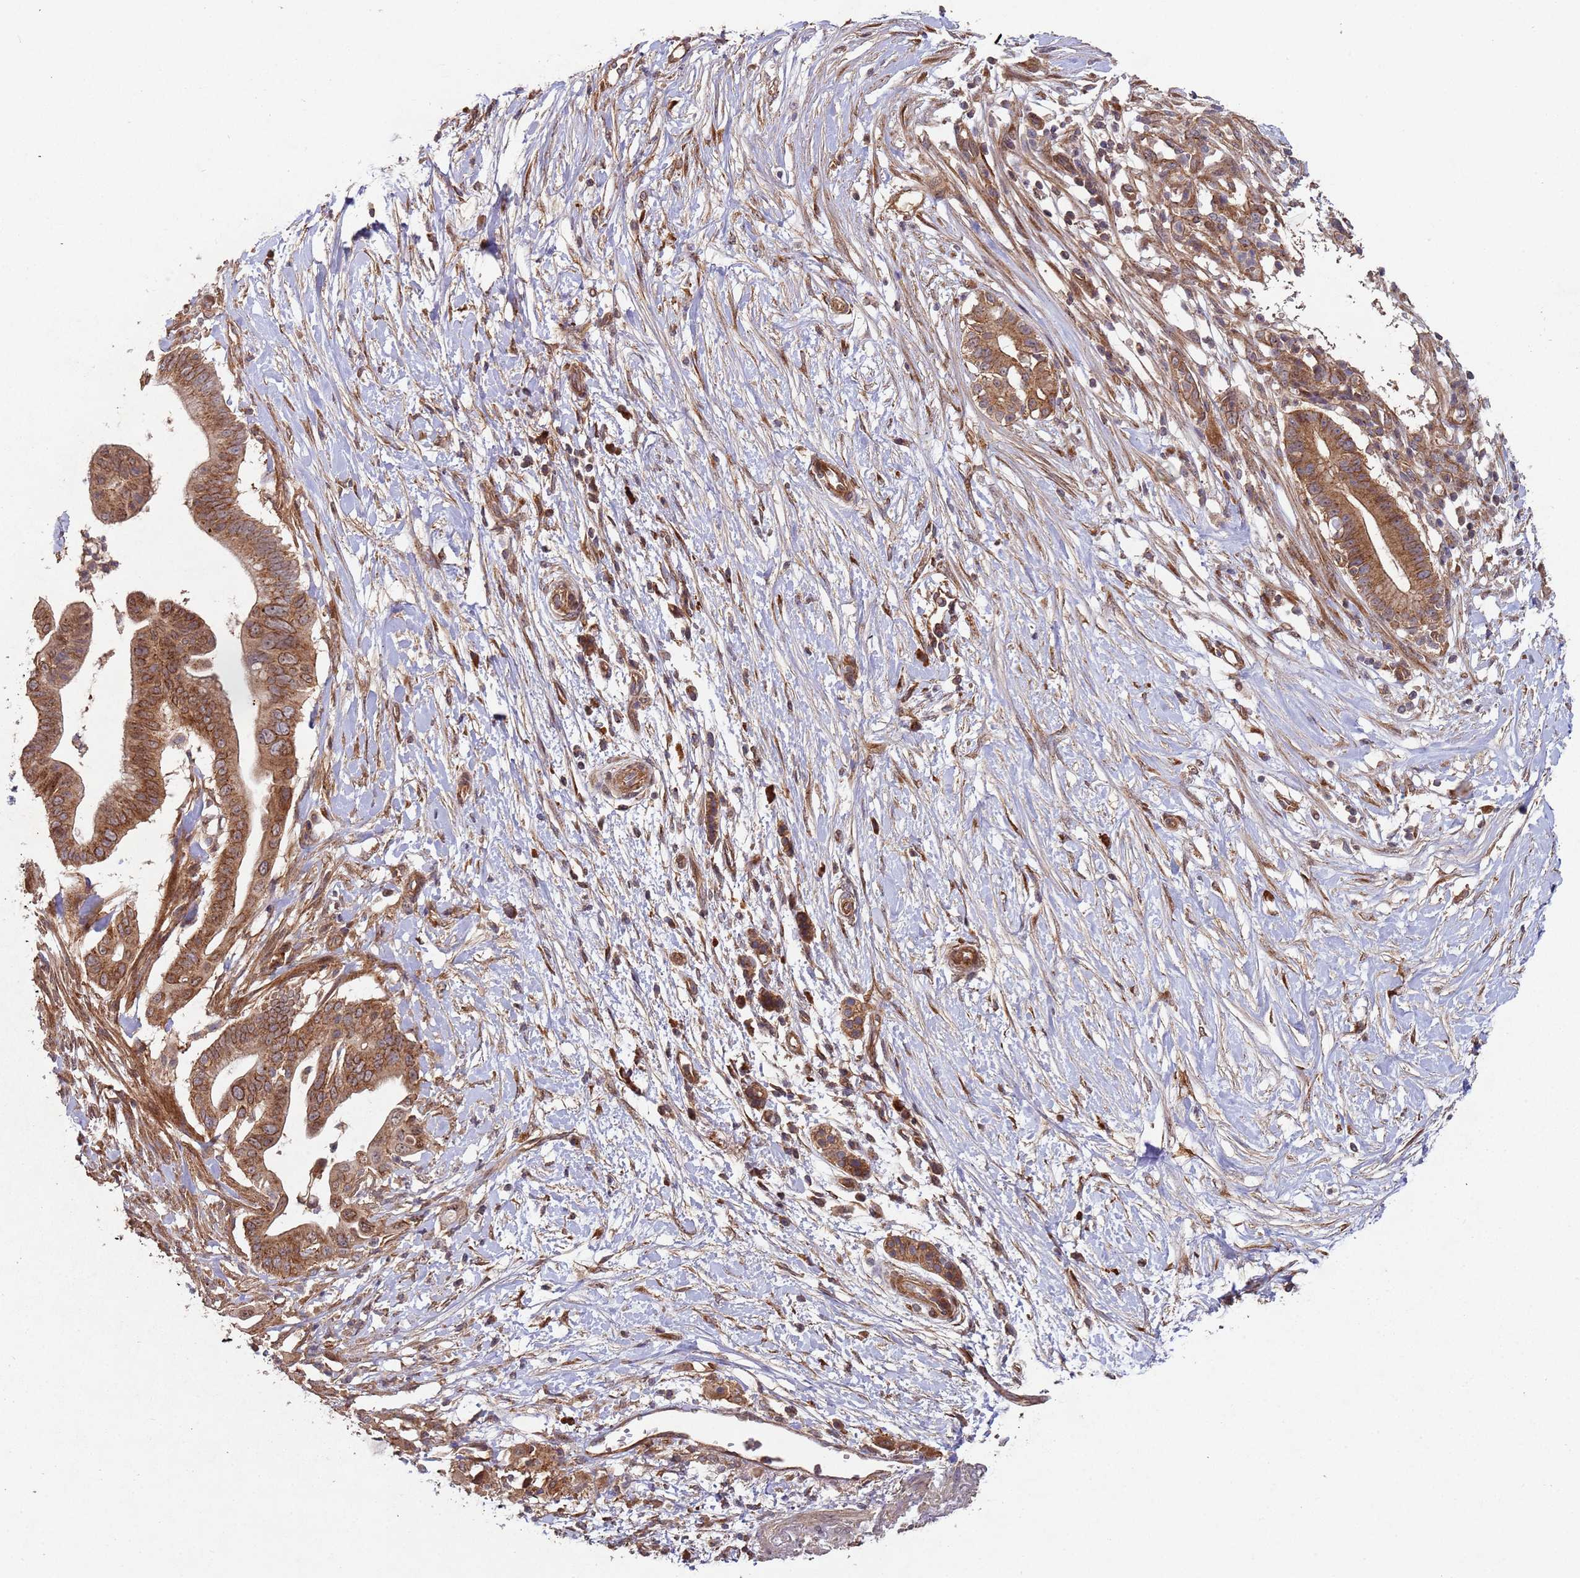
{"staining": {"intensity": "strong", "quantity": ">75%", "location": "cytoplasmic/membranous"}, "tissue": "pancreatic cancer", "cell_type": "Tumor cells", "image_type": "cancer", "snomed": [{"axis": "morphology", "description": "Adenocarcinoma, NOS"}, {"axis": "topography", "description": "Pancreas"}], "caption": "A high amount of strong cytoplasmic/membranous expression is present in about >75% of tumor cells in adenocarcinoma (pancreatic) tissue.", "gene": "KANSL1L", "patient": {"sex": "male", "age": 68}}